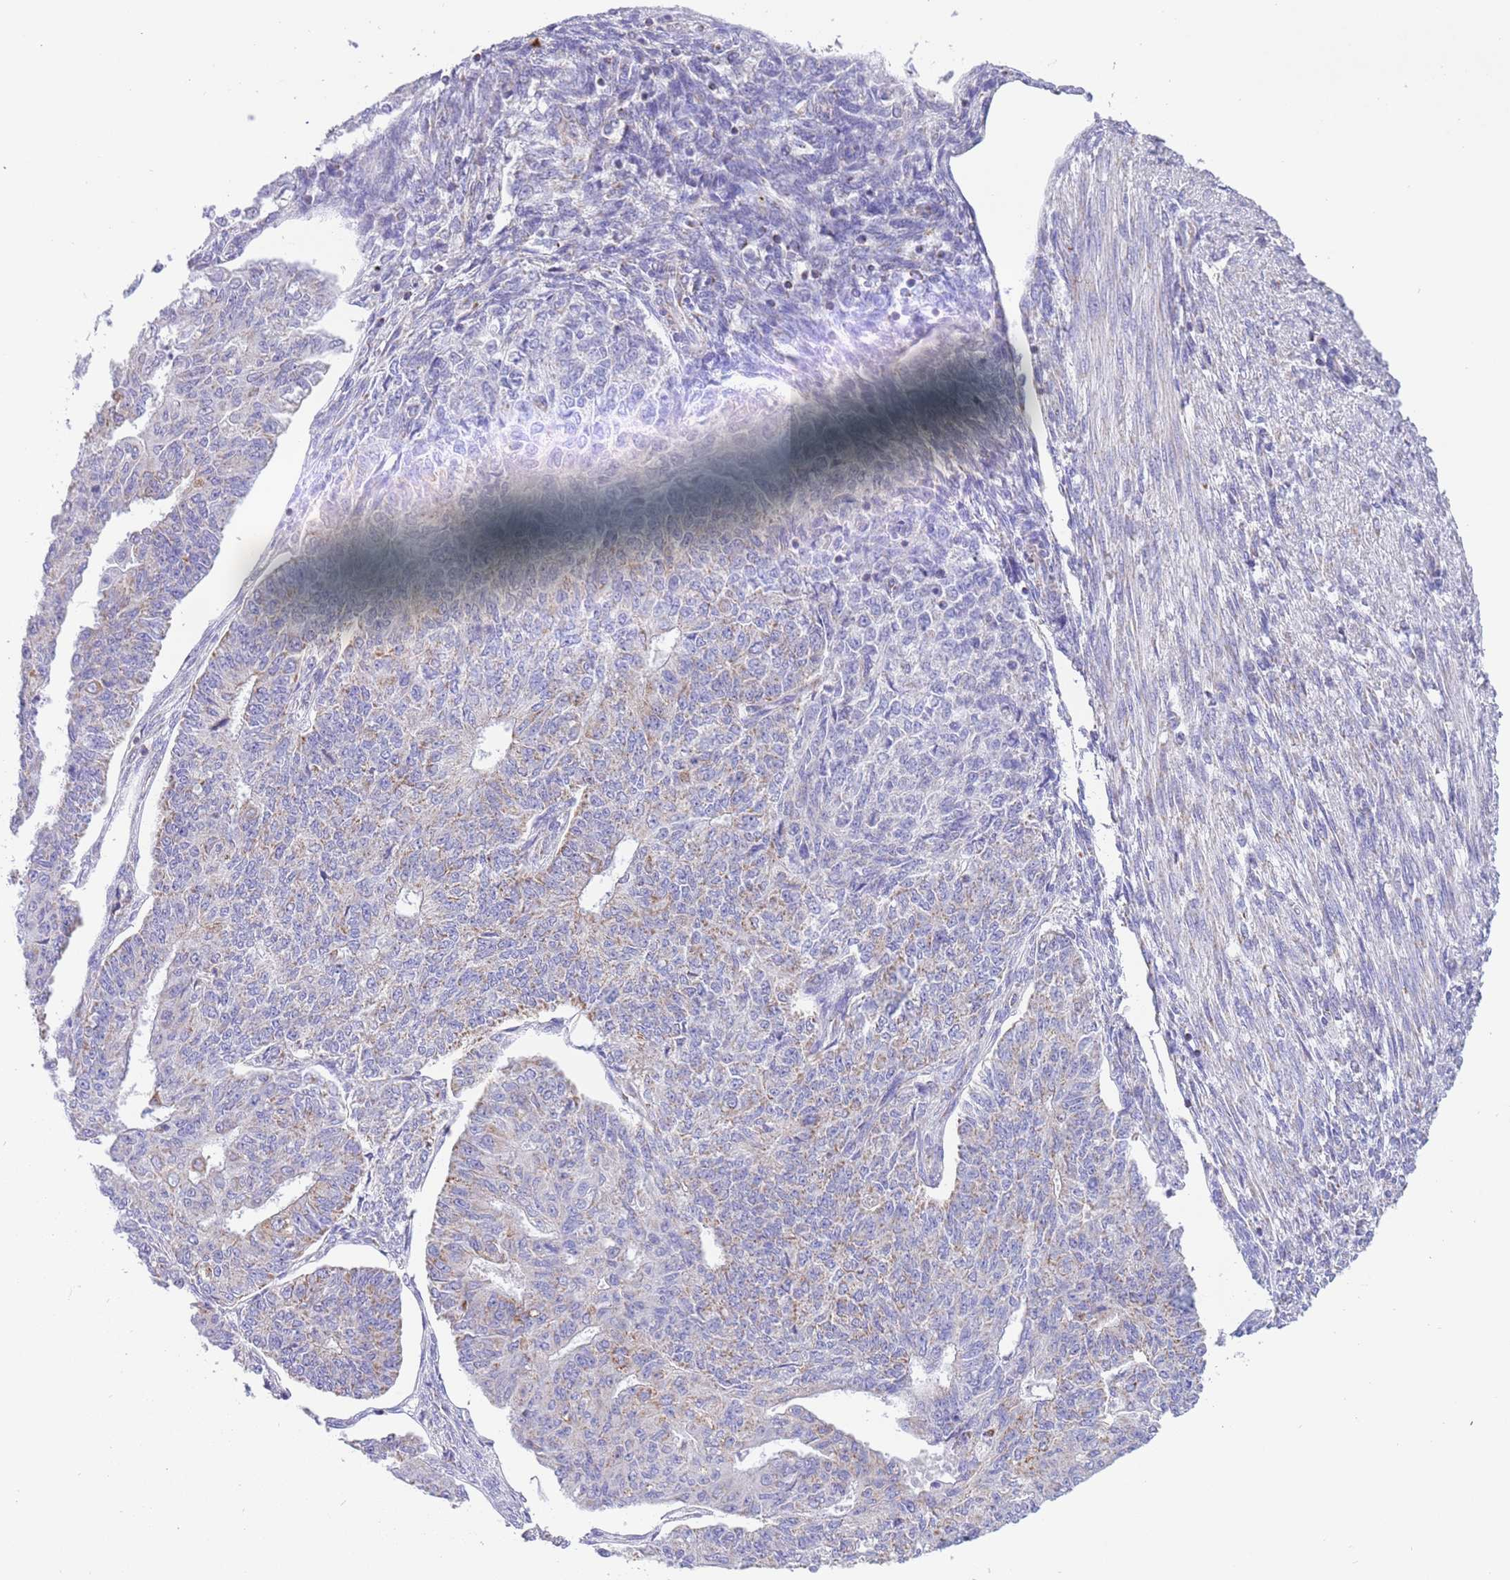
{"staining": {"intensity": "moderate", "quantity": "<25%", "location": "cytoplasmic/membranous"}, "tissue": "endometrial cancer", "cell_type": "Tumor cells", "image_type": "cancer", "snomed": [{"axis": "morphology", "description": "Adenocarcinoma, NOS"}, {"axis": "topography", "description": "Endometrium"}], "caption": "The photomicrograph shows immunohistochemical staining of endometrial adenocarcinoma. There is moderate cytoplasmic/membranous expression is present in approximately <25% of tumor cells.", "gene": "SUCLG2", "patient": {"sex": "female", "age": 32}}